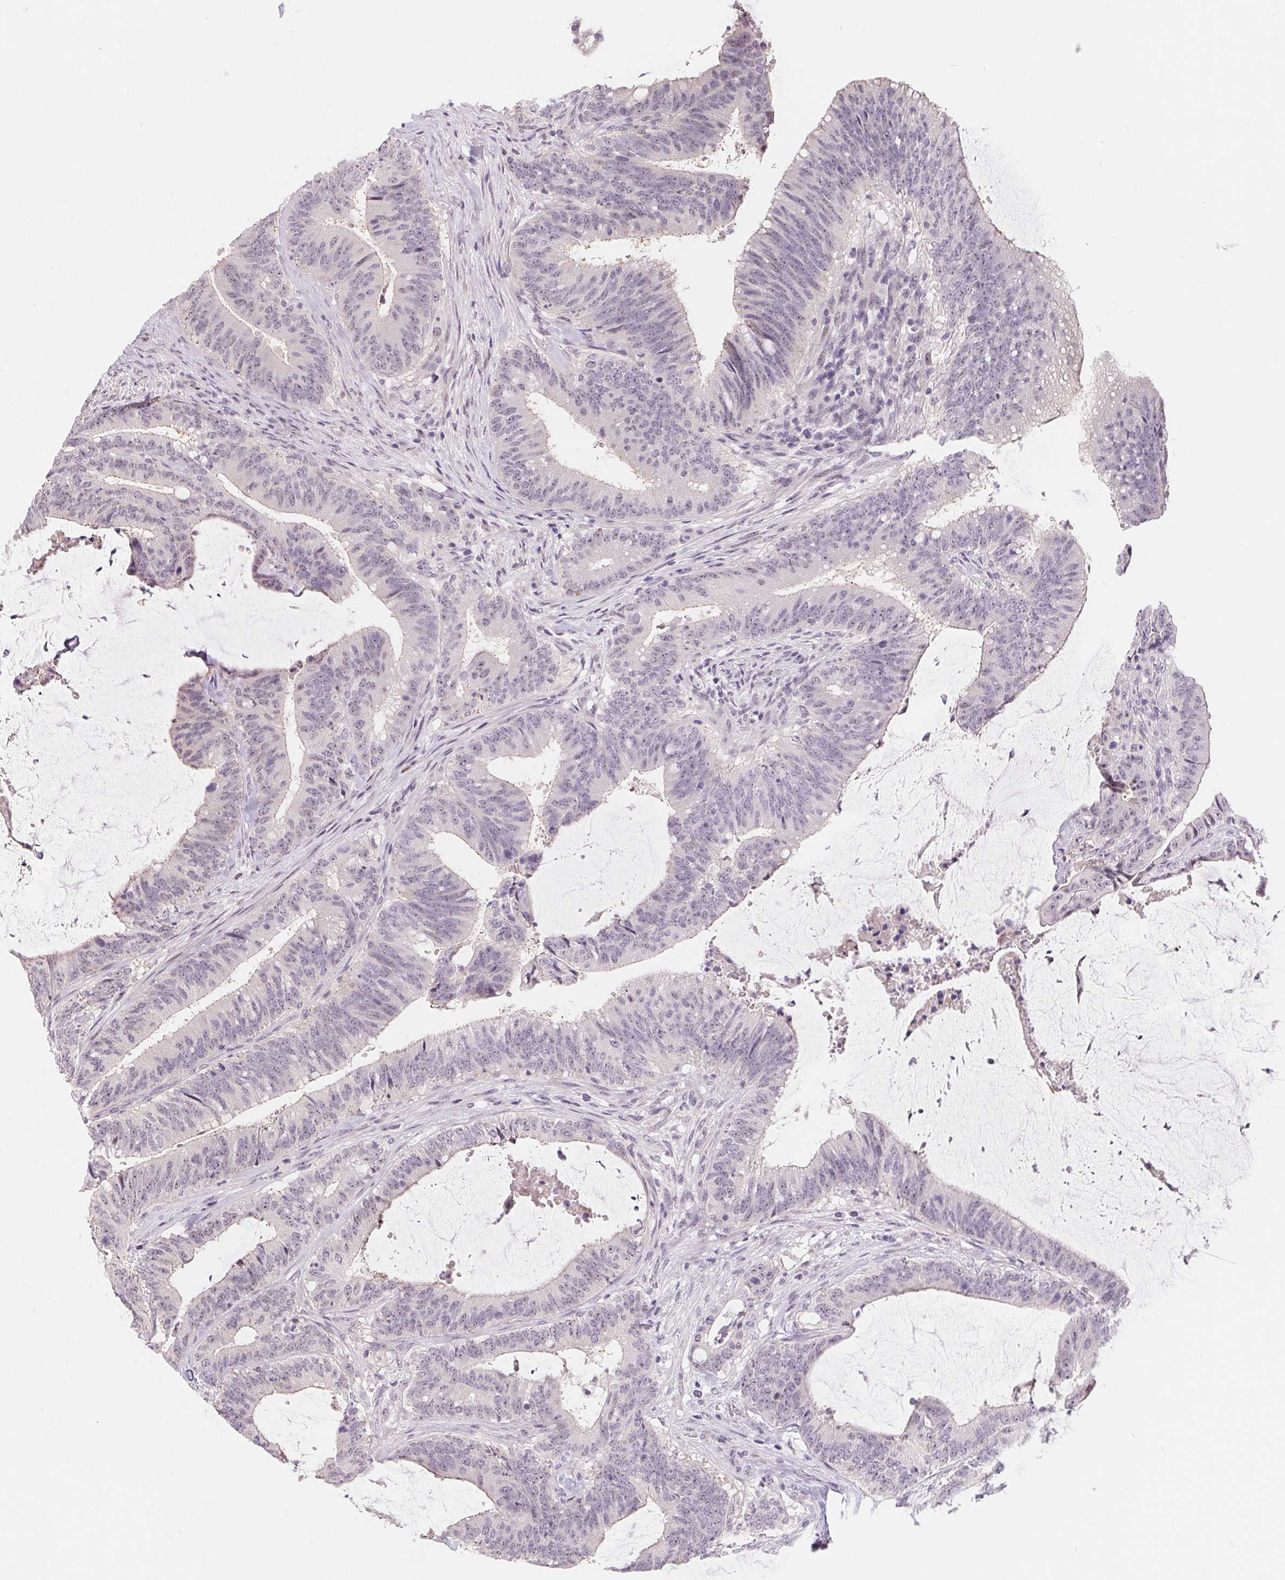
{"staining": {"intensity": "negative", "quantity": "none", "location": "none"}, "tissue": "colorectal cancer", "cell_type": "Tumor cells", "image_type": "cancer", "snomed": [{"axis": "morphology", "description": "Adenocarcinoma, NOS"}, {"axis": "topography", "description": "Colon"}], "caption": "A photomicrograph of adenocarcinoma (colorectal) stained for a protein shows no brown staining in tumor cells. (Stains: DAB (3,3'-diaminobenzidine) immunohistochemistry (IHC) with hematoxylin counter stain, Microscopy: brightfield microscopy at high magnification).", "gene": "LCA5L", "patient": {"sex": "female", "age": 43}}